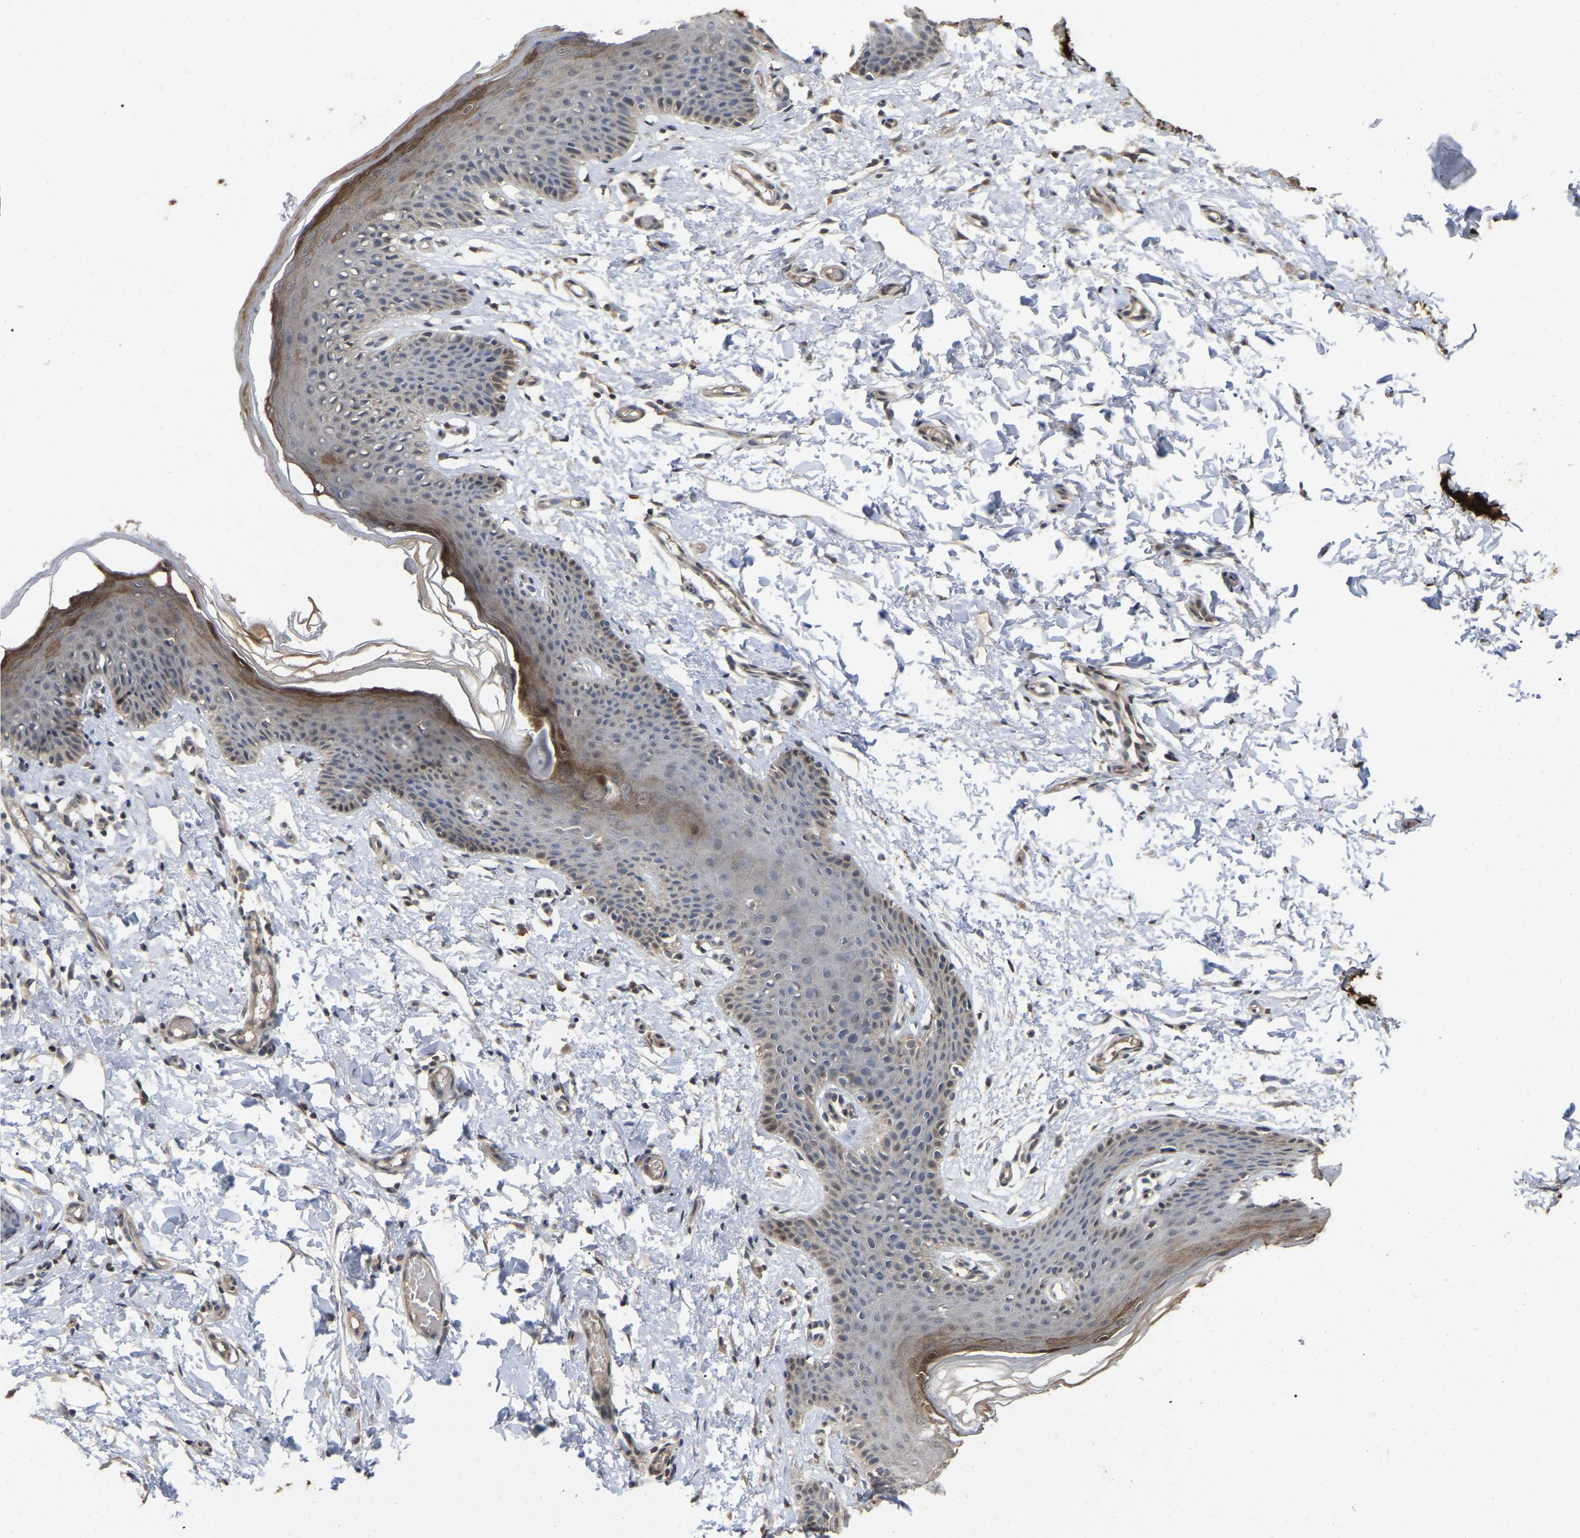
{"staining": {"intensity": "moderate", "quantity": "<25%", "location": "cytoplasmic/membranous"}, "tissue": "skin", "cell_type": "Epidermal cells", "image_type": "normal", "snomed": [{"axis": "morphology", "description": "Normal tissue, NOS"}, {"axis": "topography", "description": "Vulva"}], "caption": "This photomicrograph reveals normal skin stained with immunohistochemistry (IHC) to label a protein in brown. The cytoplasmic/membranous of epidermal cells show moderate positivity for the protein. Nuclei are counter-stained blue.", "gene": "FAM219A", "patient": {"sex": "female", "age": 66}}